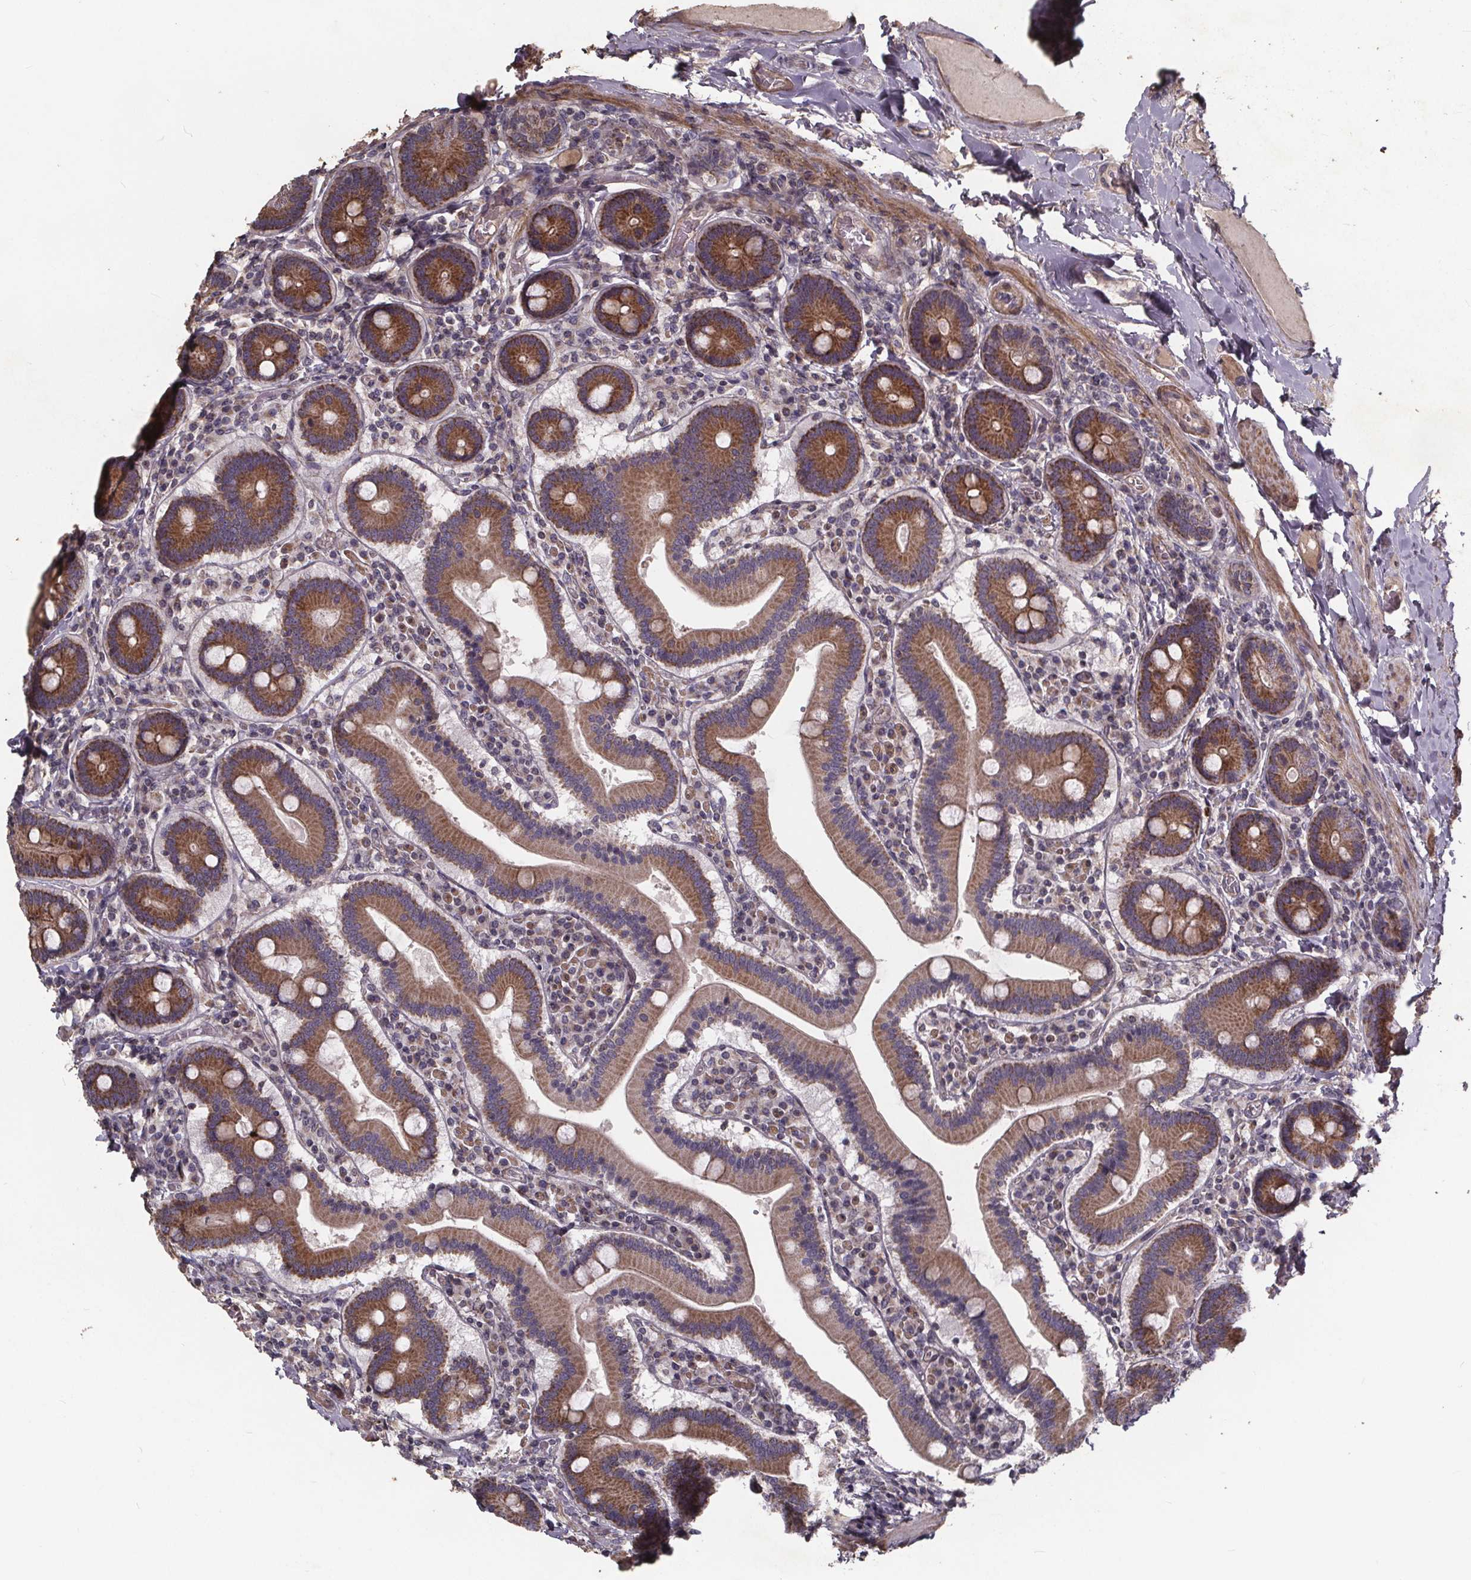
{"staining": {"intensity": "moderate", "quantity": ">75%", "location": "cytoplasmic/membranous"}, "tissue": "duodenum", "cell_type": "Glandular cells", "image_type": "normal", "snomed": [{"axis": "morphology", "description": "Normal tissue, NOS"}, {"axis": "topography", "description": "Duodenum"}], "caption": "Protein staining of unremarkable duodenum exhibits moderate cytoplasmic/membranous positivity in approximately >75% of glandular cells.", "gene": "YME1L1", "patient": {"sex": "female", "age": 62}}